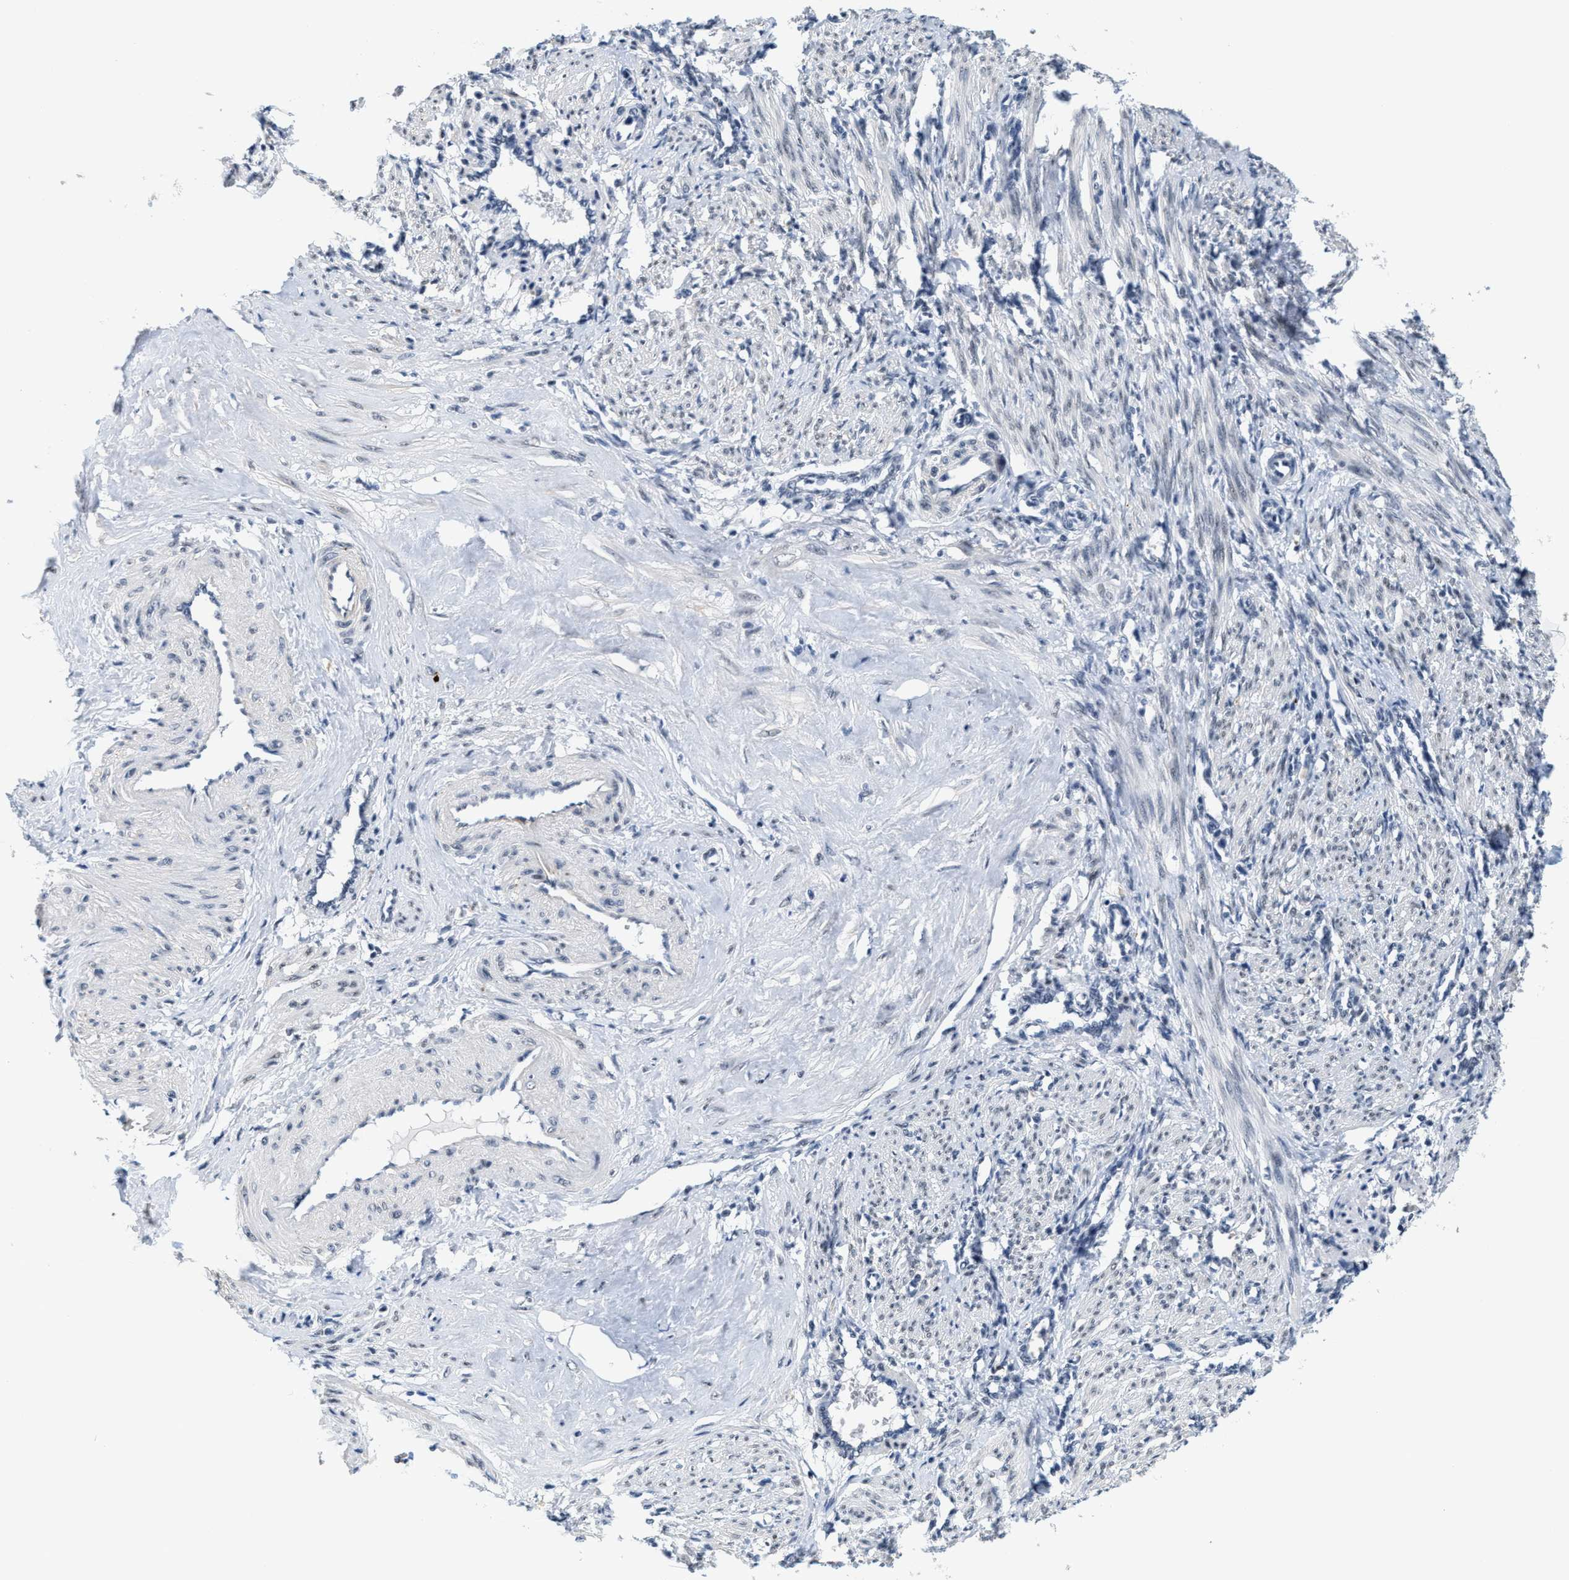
{"staining": {"intensity": "moderate", "quantity": "<25%", "location": "nuclear"}, "tissue": "smooth muscle", "cell_type": "Smooth muscle cells", "image_type": "normal", "snomed": [{"axis": "morphology", "description": "Normal tissue, NOS"}, {"axis": "topography", "description": "Endometrium"}], "caption": "Smooth muscle cells demonstrate low levels of moderate nuclear expression in about <25% of cells in normal smooth muscle. (brown staining indicates protein expression, while blue staining denotes nuclei).", "gene": "SETD1B", "patient": {"sex": "female", "age": 33}}